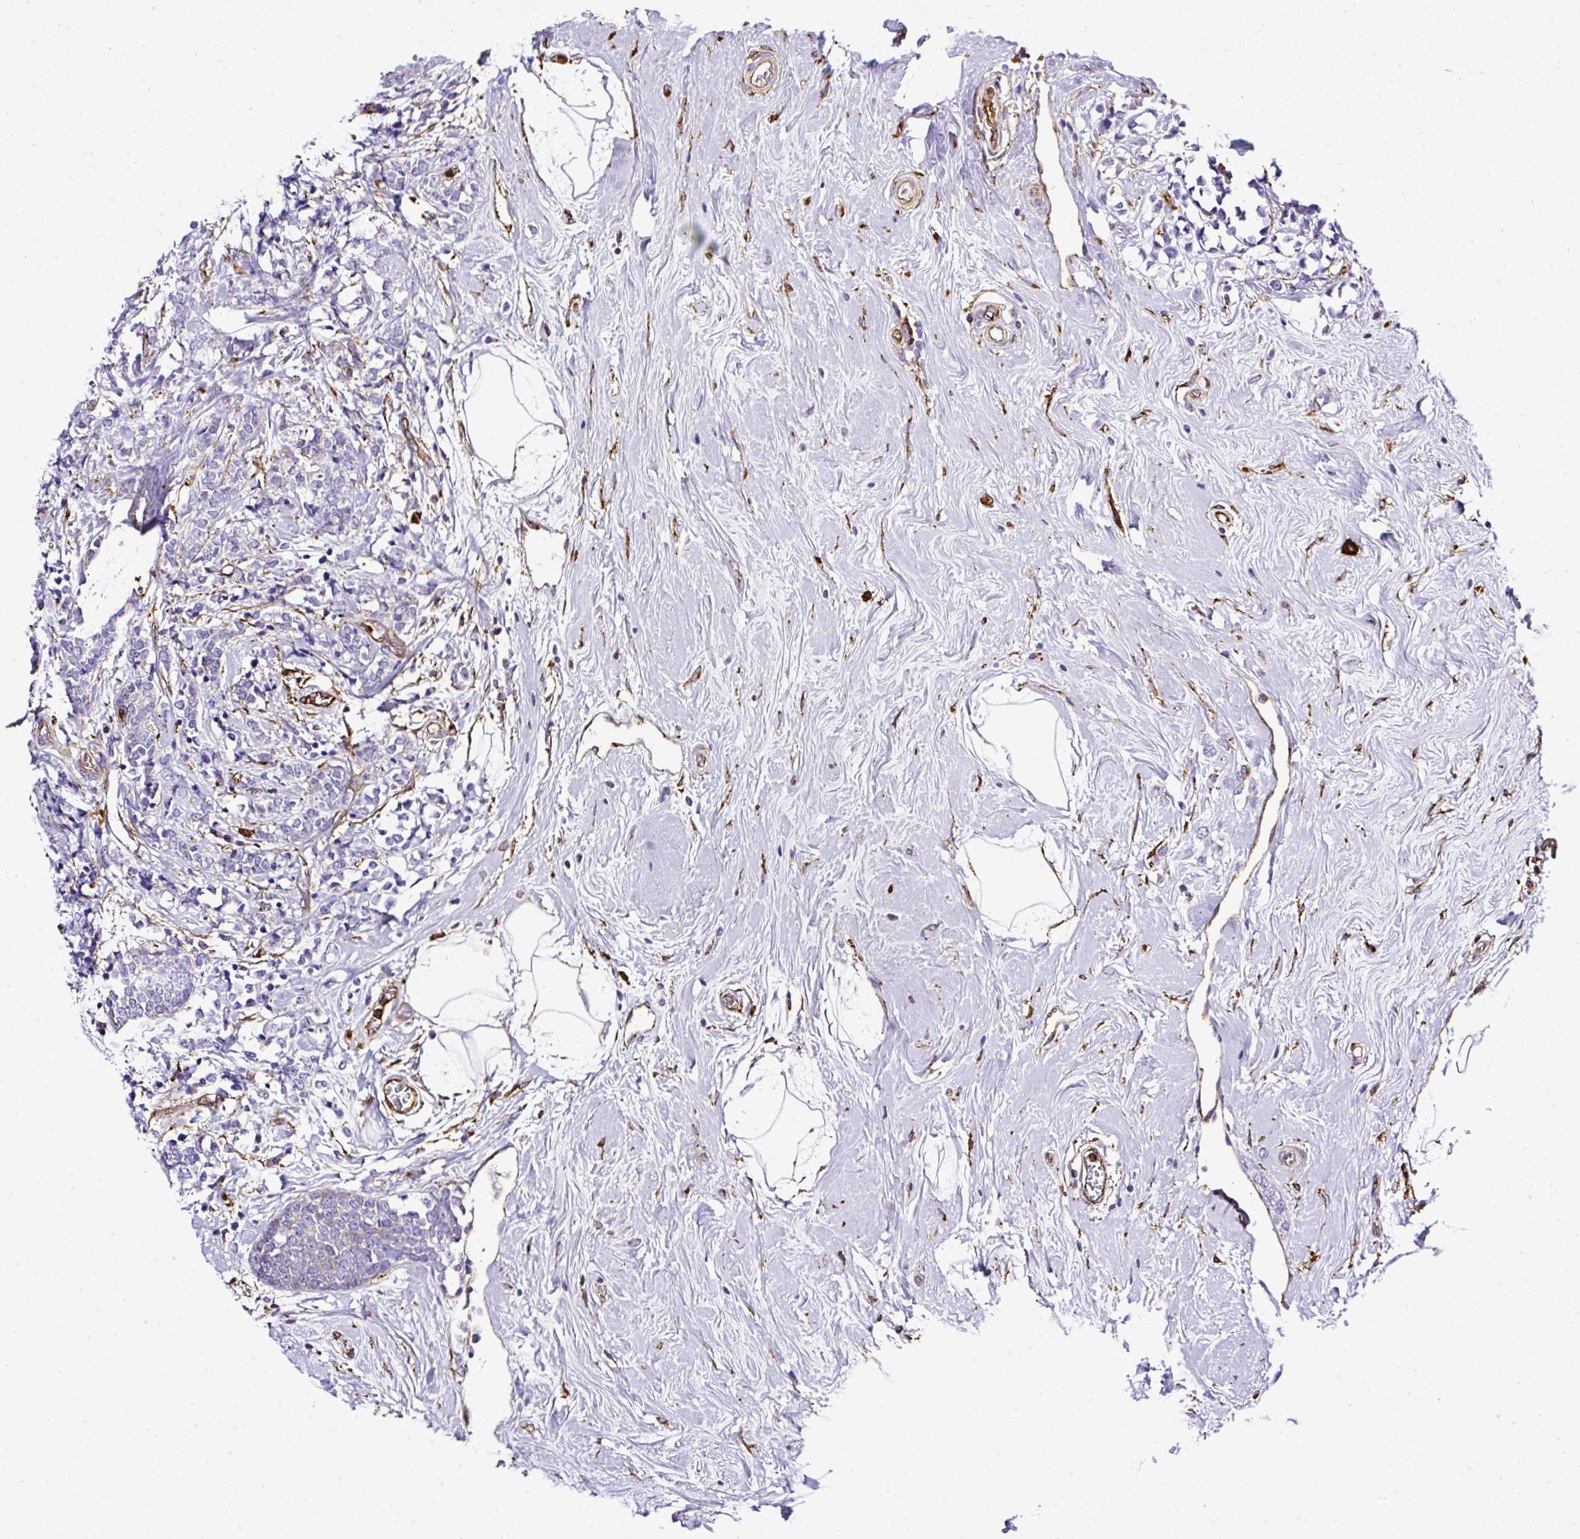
{"staining": {"intensity": "negative", "quantity": "none", "location": "none"}, "tissue": "breast cancer", "cell_type": "Tumor cells", "image_type": "cancer", "snomed": [{"axis": "morphology", "description": "Lobular carcinoma"}, {"axis": "topography", "description": "Breast"}], "caption": "Immunohistochemistry micrograph of breast cancer stained for a protein (brown), which demonstrates no expression in tumor cells.", "gene": "MAGEB5", "patient": {"sex": "female", "age": 58}}